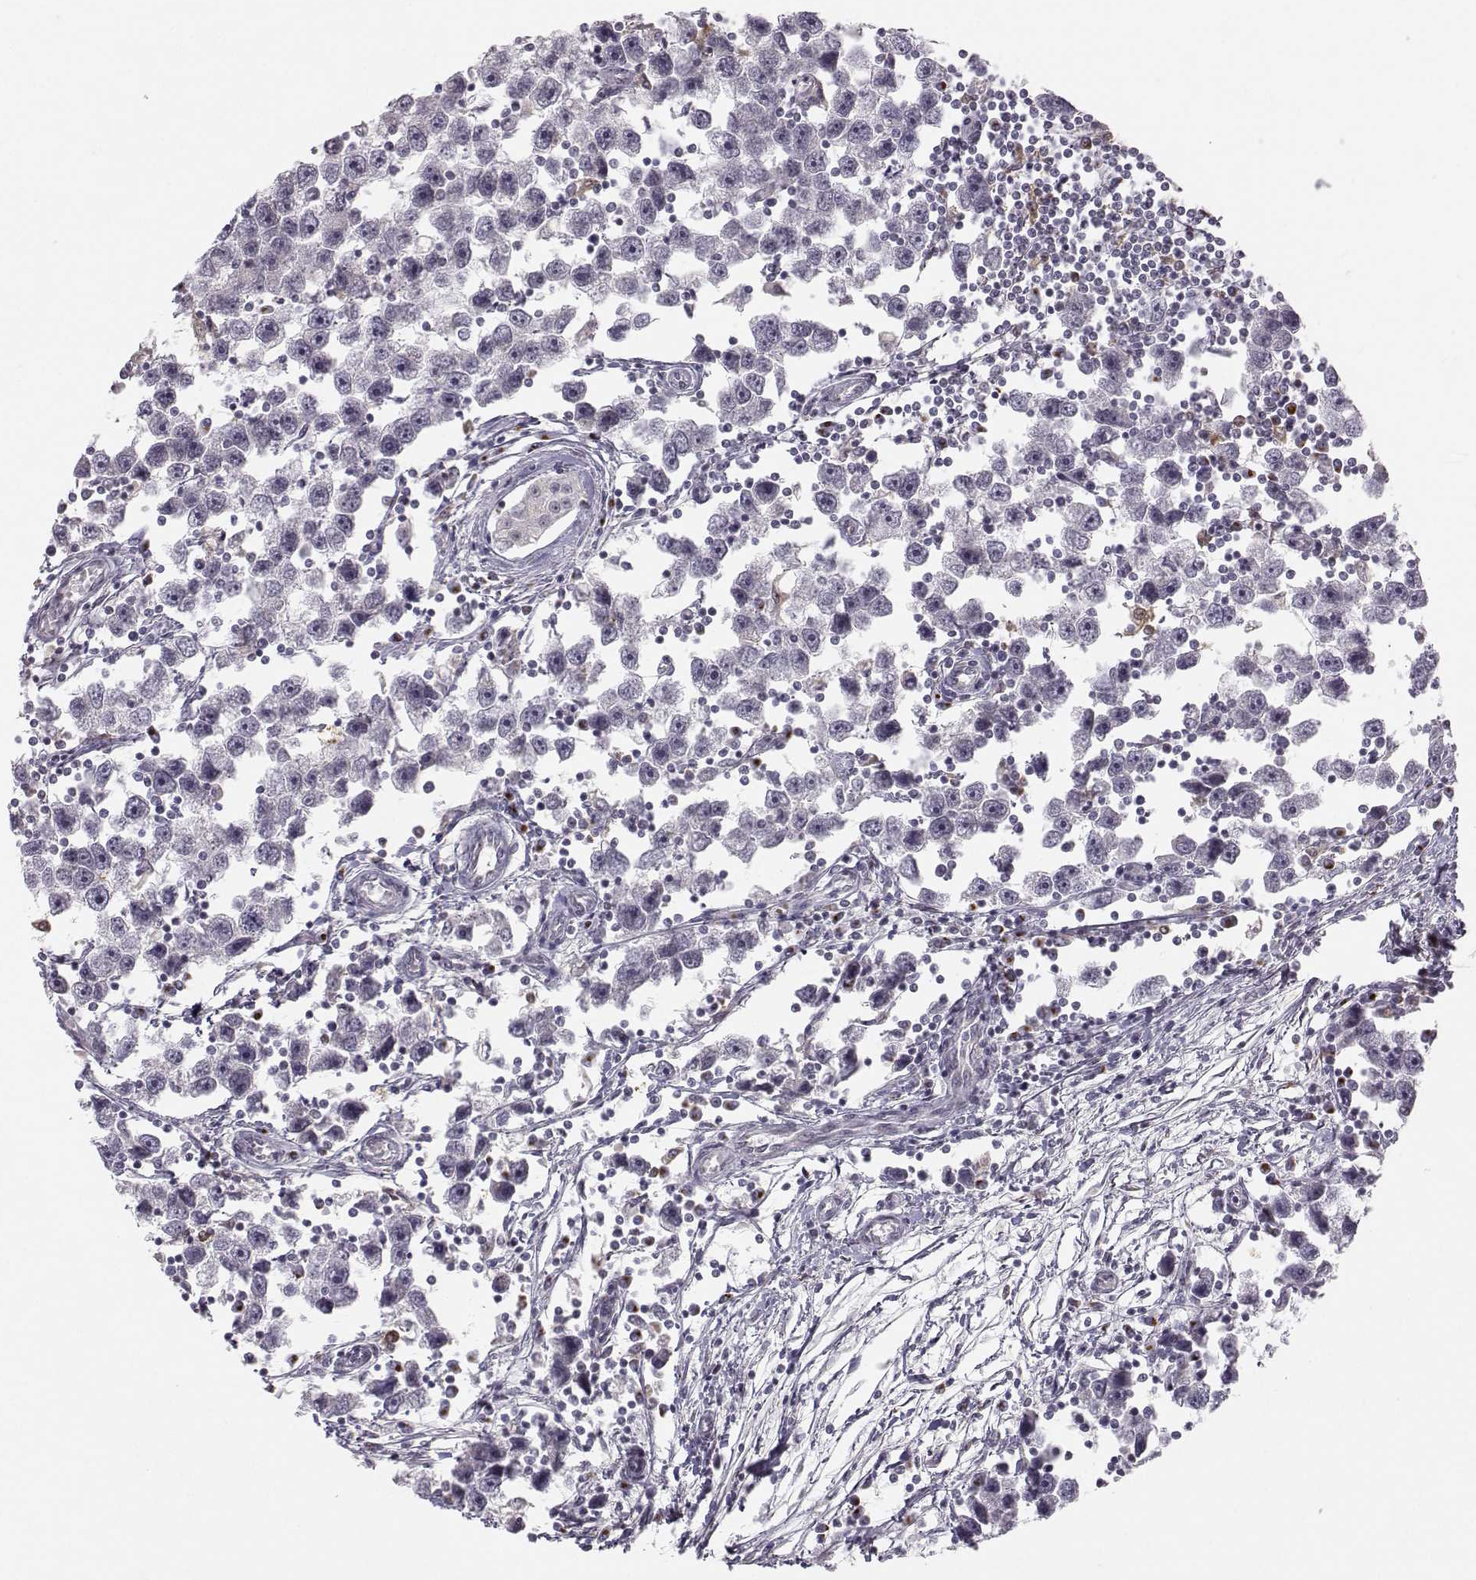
{"staining": {"intensity": "negative", "quantity": "none", "location": "none"}, "tissue": "testis cancer", "cell_type": "Tumor cells", "image_type": "cancer", "snomed": [{"axis": "morphology", "description": "Seminoma, NOS"}, {"axis": "topography", "description": "Testis"}], "caption": "IHC of human testis seminoma demonstrates no staining in tumor cells.", "gene": "HTR7", "patient": {"sex": "male", "age": 30}}